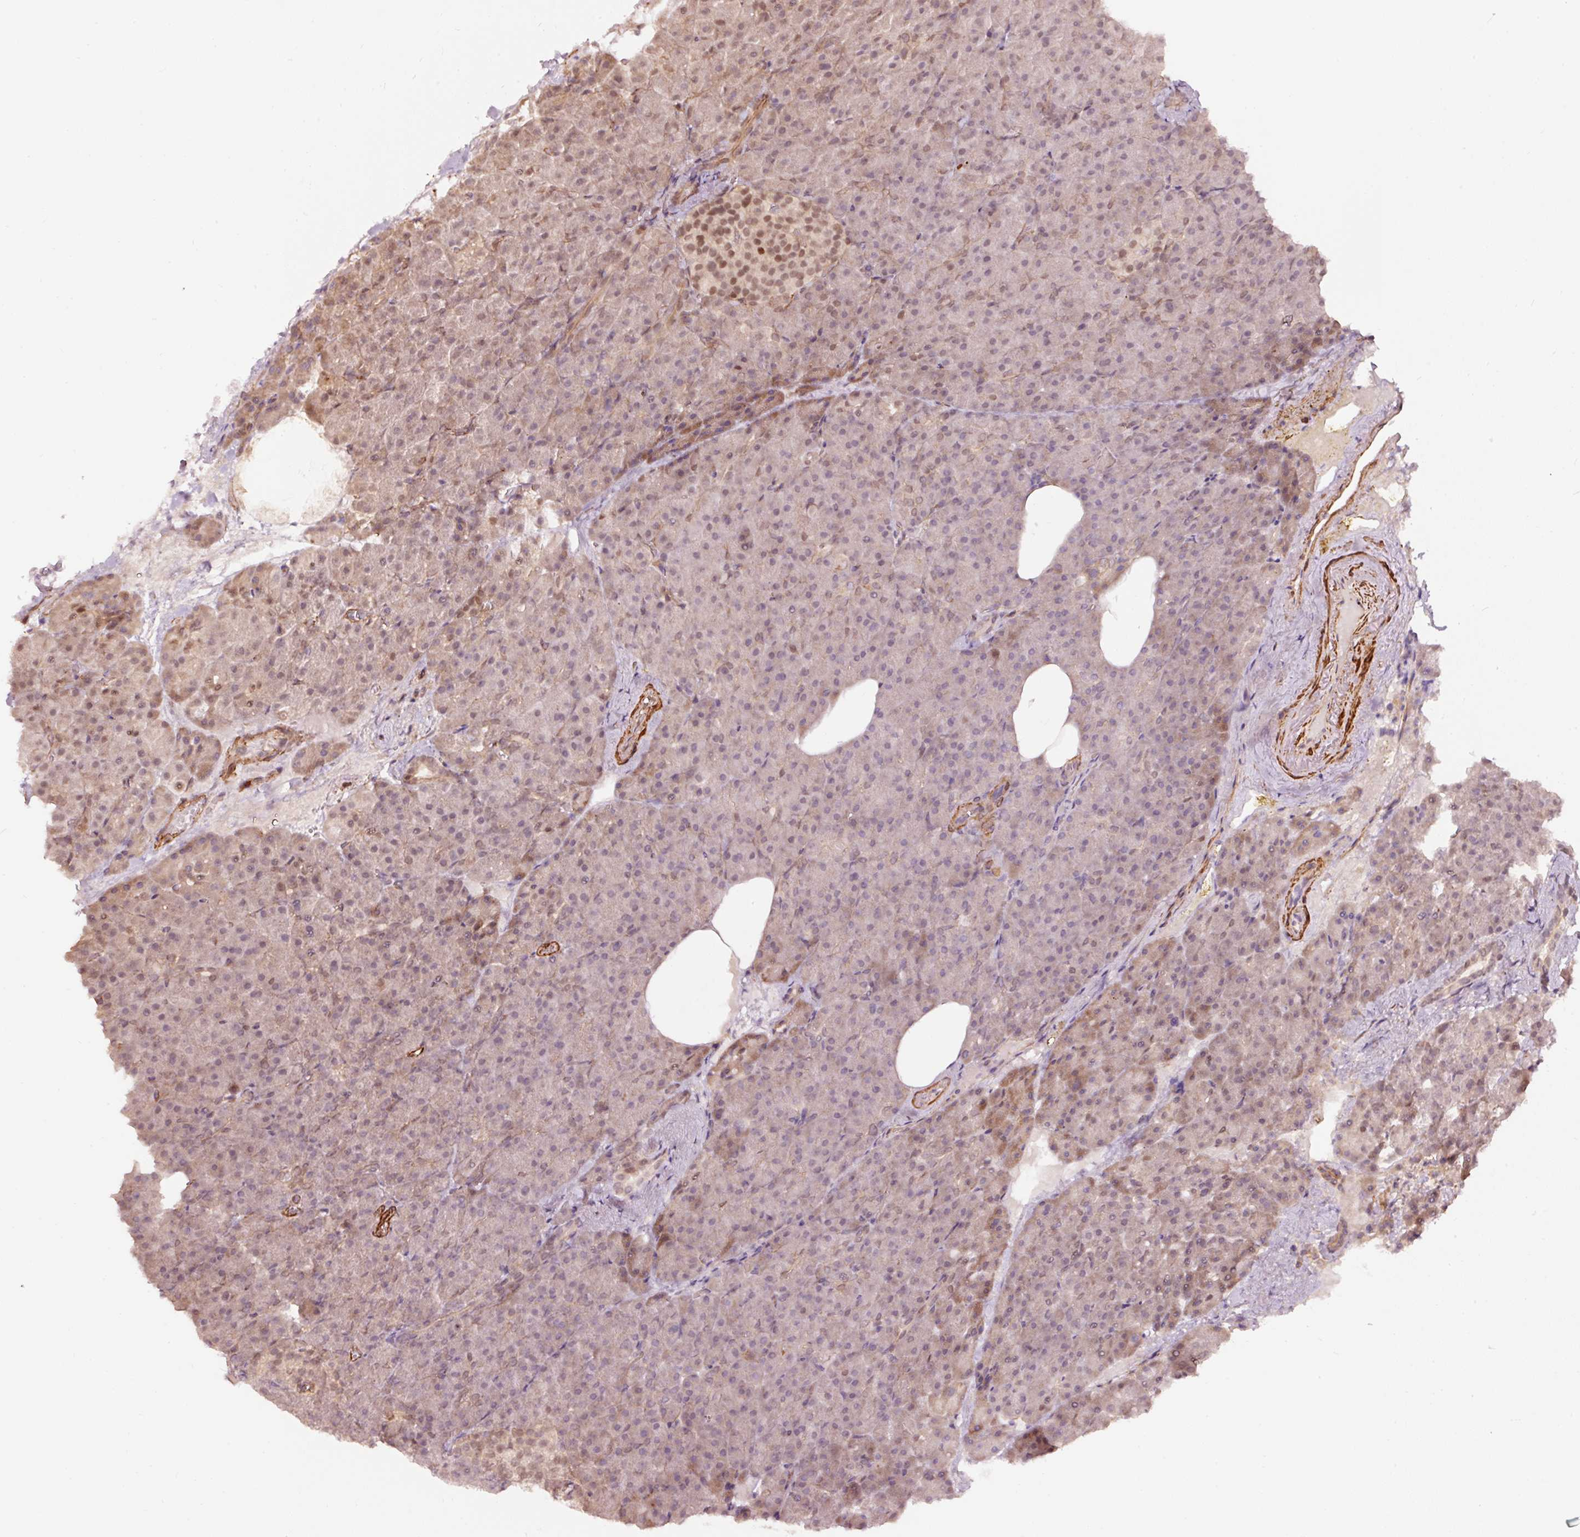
{"staining": {"intensity": "weak", "quantity": "25%-75%", "location": "cytoplasmic/membranous"}, "tissue": "pancreas", "cell_type": "Exocrine glandular cells", "image_type": "normal", "snomed": [{"axis": "morphology", "description": "Normal tissue, NOS"}, {"axis": "topography", "description": "Pancreas"}], "caption": "This photomicrograph exhibits immunohistochemistry staining of normal pancreas, with low weak cytoplasmic/membranous staining in about 25%-75% of exocrine glandular cells.", "gene": "TPM1", "patient": {"sex": "female", "age": 74}}